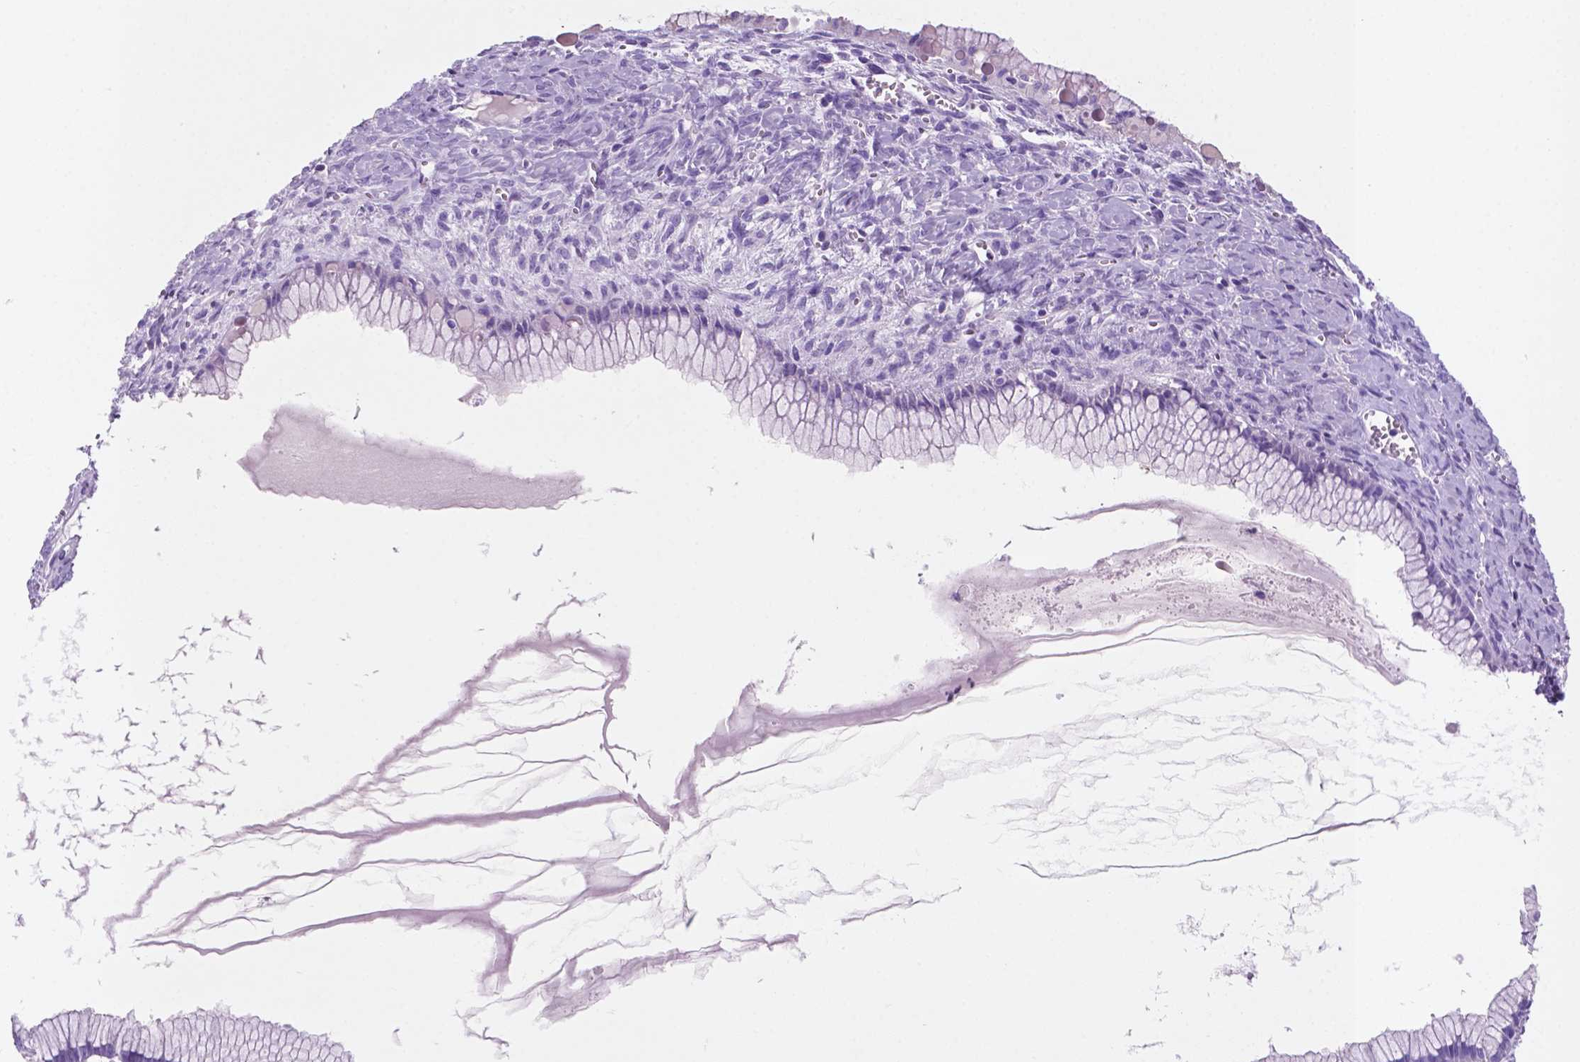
{"staining": {"intensity": "negative", "quantity": "none", "location": "none"}, "tissue": "ovarian cancer", "cell_type": "Tumor cells", "image_type": "cancer", "snomed": [{"axis": "morphology", "description": "Cystadenocarcinoma, mucinous, NOS"}, {"axis": "topography", "description": "Ovary"}], "caption": "Human ovarian cancer stained for a protein using immunohistochemistry (IHC) displays no positivity in tumor cells.", "gene": "POU4F1", "patient": {"sex": "female", "age": 41}}